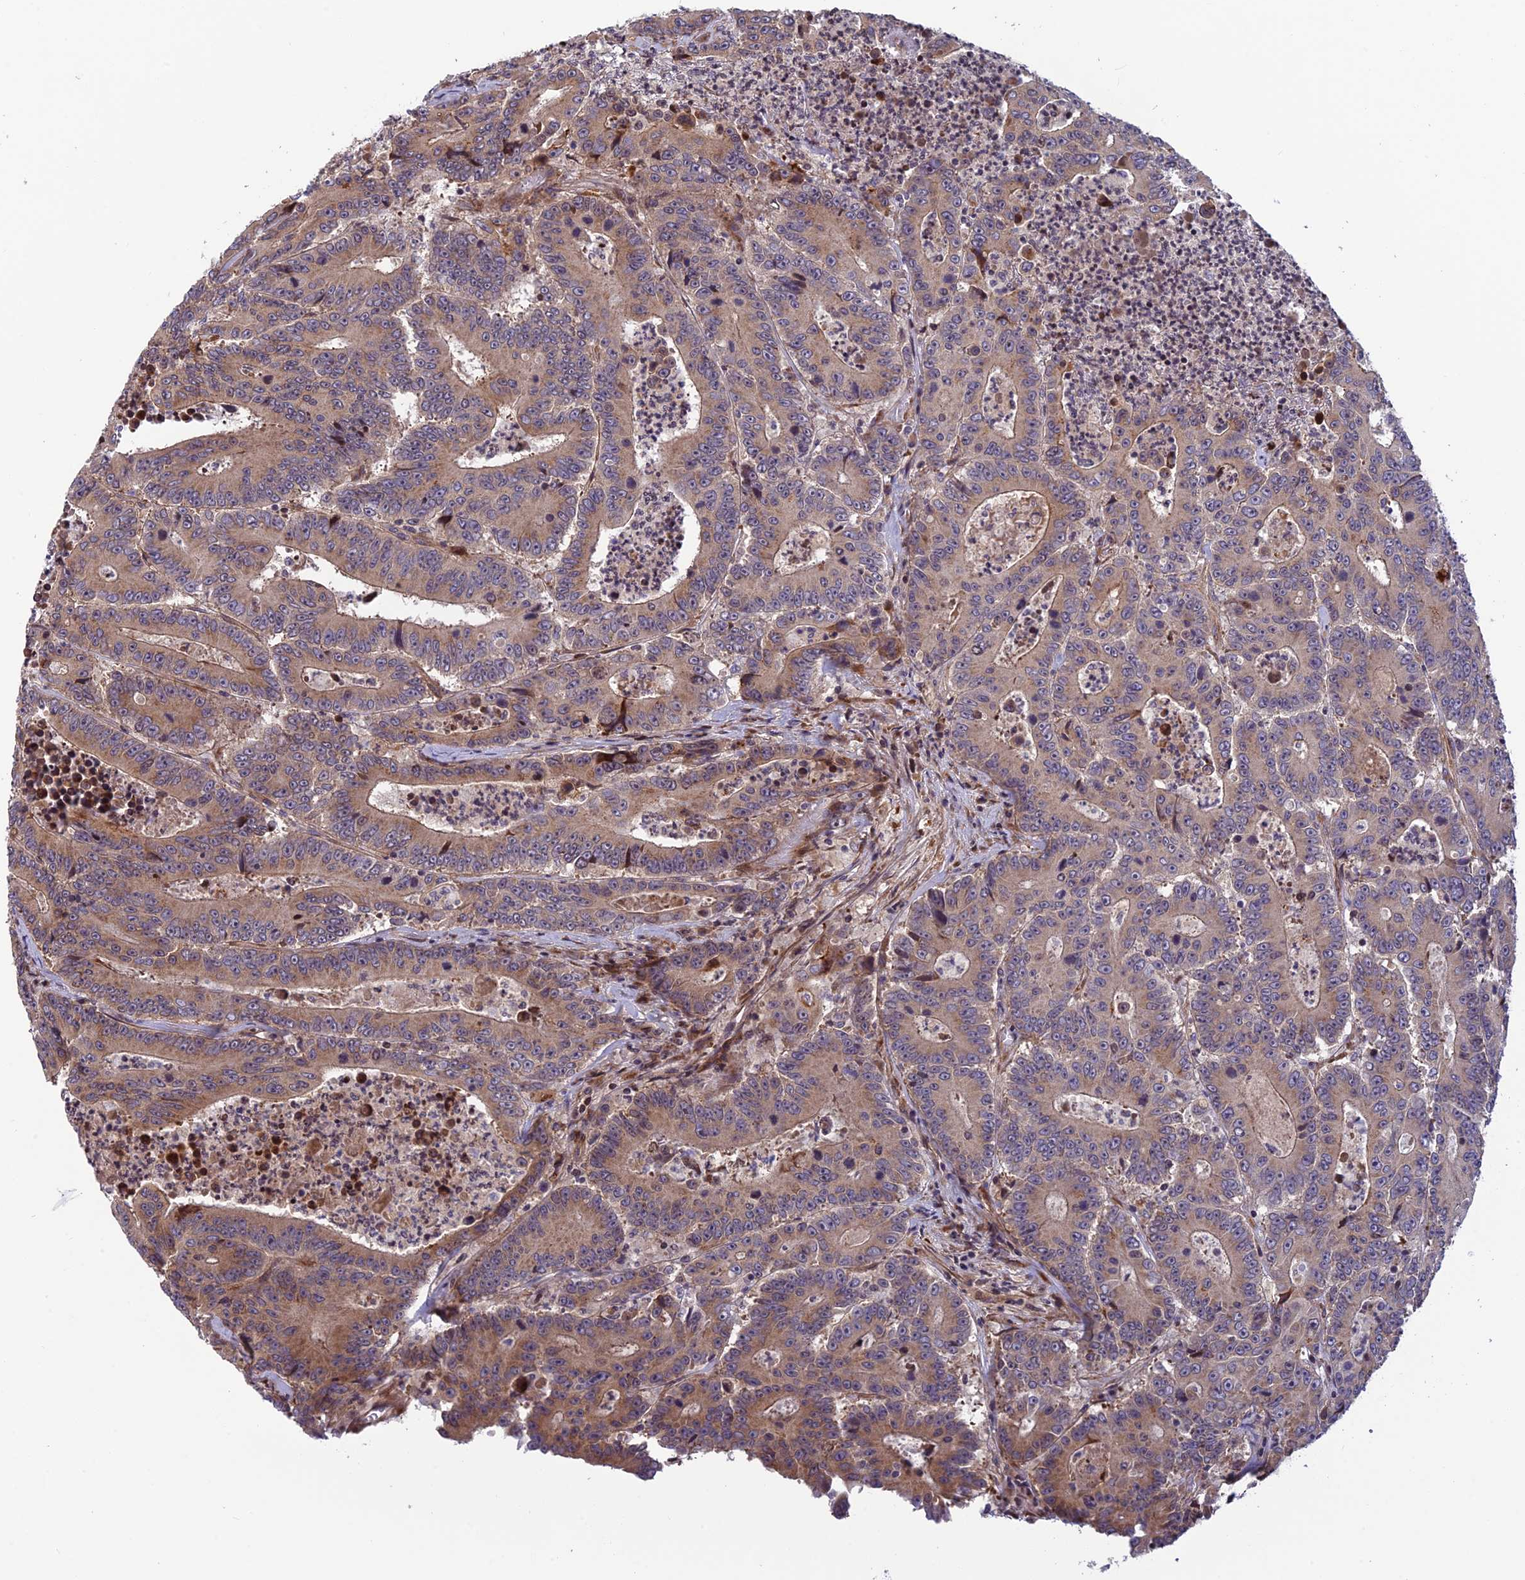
{"staining": {"intensity": "weak", "quantity": ">75%", "location": "cytoplasmic/membranous"}, "tissue": "colorectal cancer", "cell_type": "Tumor cells", "image_type": "cancer", "snomed": [{"axis": "morphology", "description": "Adenocarcinoma, NOS"}, {"axis": "topography", "description": "Colon"}], "caption": "There is low levels of weak cytoplasmic/membranous expression in tumor cells of colorectal cancer, as demonstrated by immunohistochemical staining (brown color).", "gene": "SMIM7", "patient": {"sex": "male", "age": 83}}